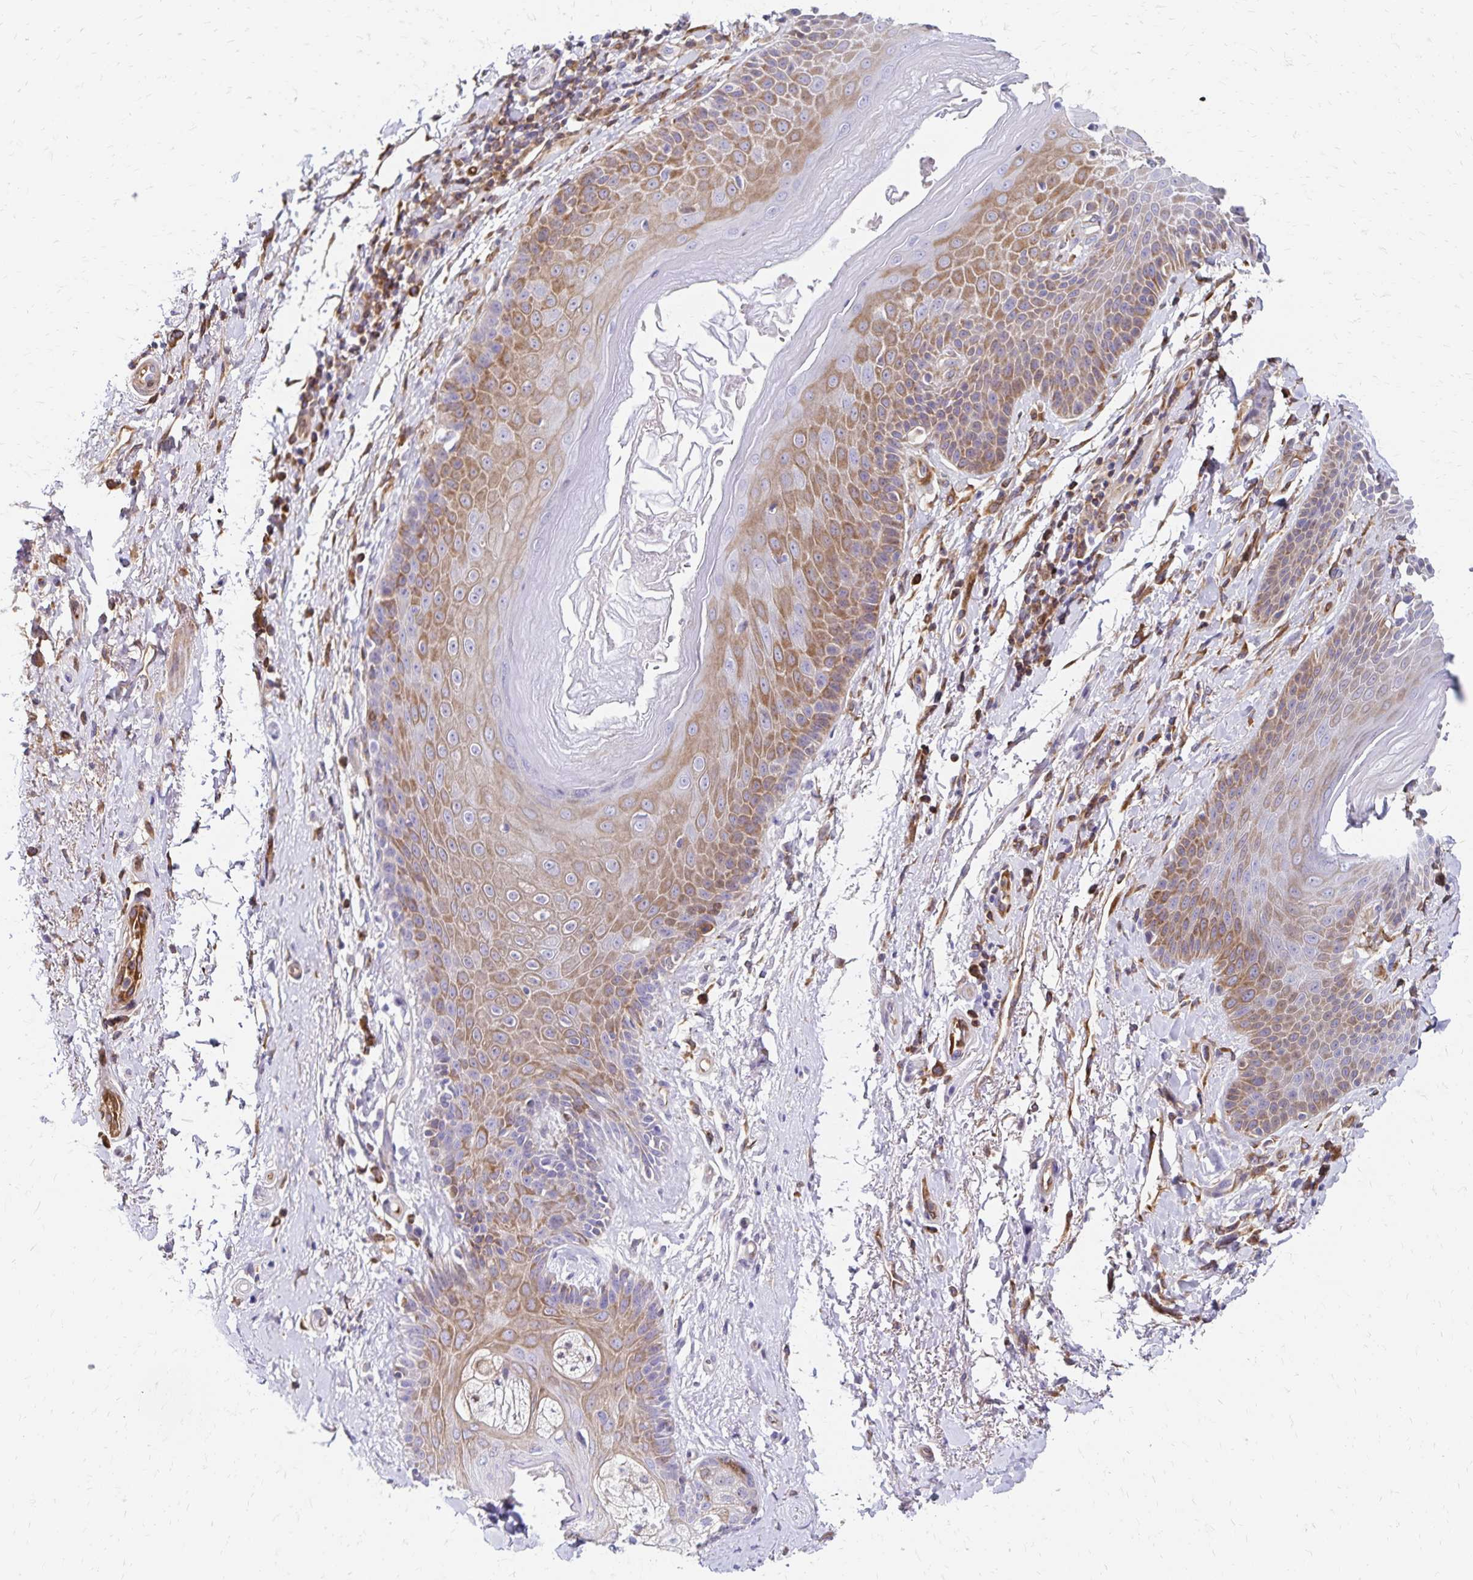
{"staining": {"intensity": "weak", "quantity": "<25%", "location": "cytoplasmic/membranous"}, "tissue": "adipose tissue", "cell_type": "Adipocytes", "image_type": "normal", "snomed": [{"axis": "morphology", "description": "Normal tissue, NOS"}, {"axis": "topography", "description": "Peripheral nerve tissue"}], "caption": "Immunohistochemical staining of normal adipose tissue reveals no significant positivity in adipocytes.", "gene": "NECAP1", "patient": {"sex": "male", "age": 51}}